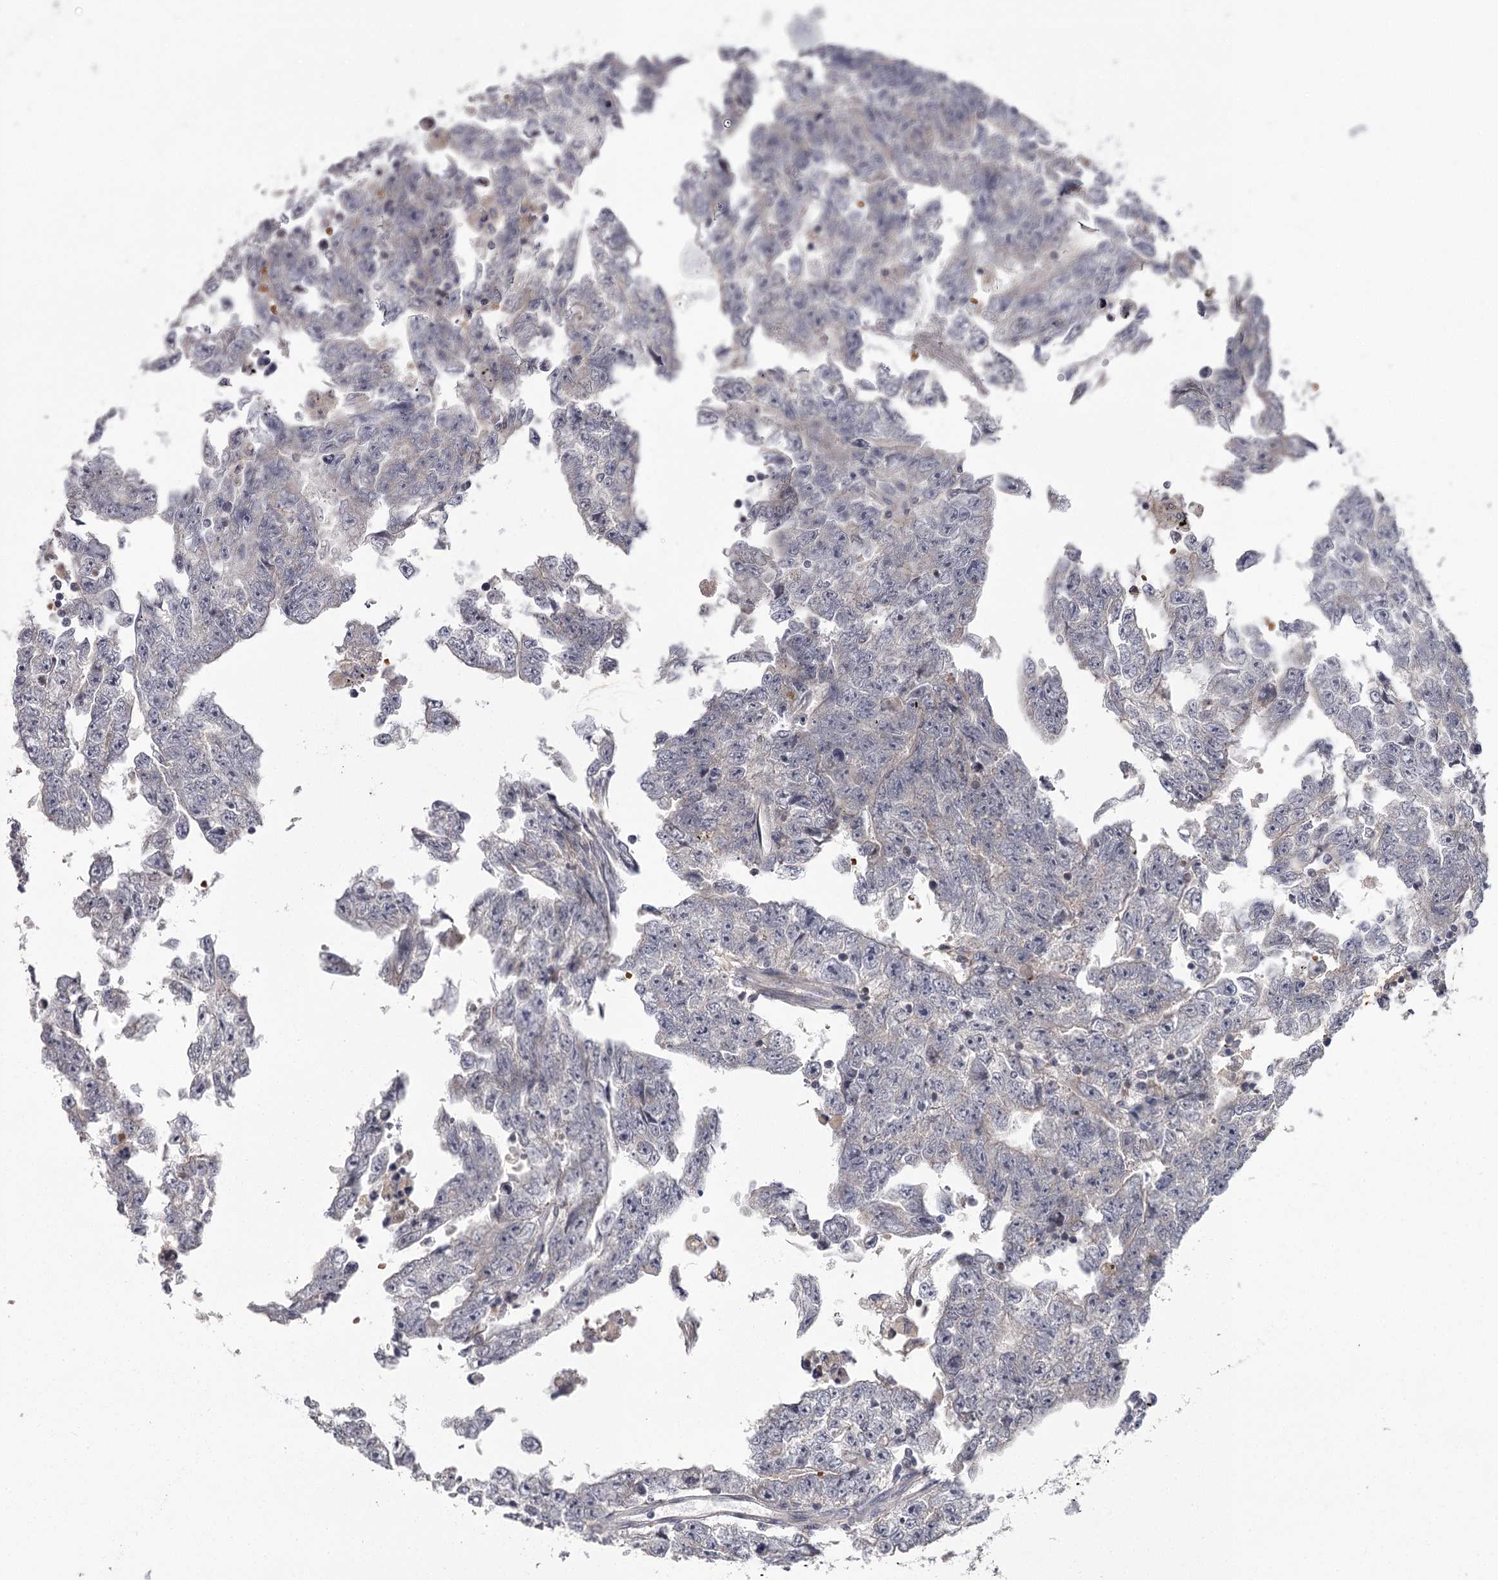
{"staining": {"intensity": "negative", "quantity": "none", "location": "none"}, "tissue": "testis cancer", "cell_type": "Tumor cells", "image_type": "cancer", "snomed": [{"axis": "morphology", "description": "Carcinoma, Embryonal, NOS"}, {"axis": "topography", "description": "Testis"}], "caption": "Human testis cancer stained for a protein using immunohistochemistry (IHC) exhibits no staining in tumor cells.", "gene": "RASSF6", "patient": {"sex": "male", "age": 25}}